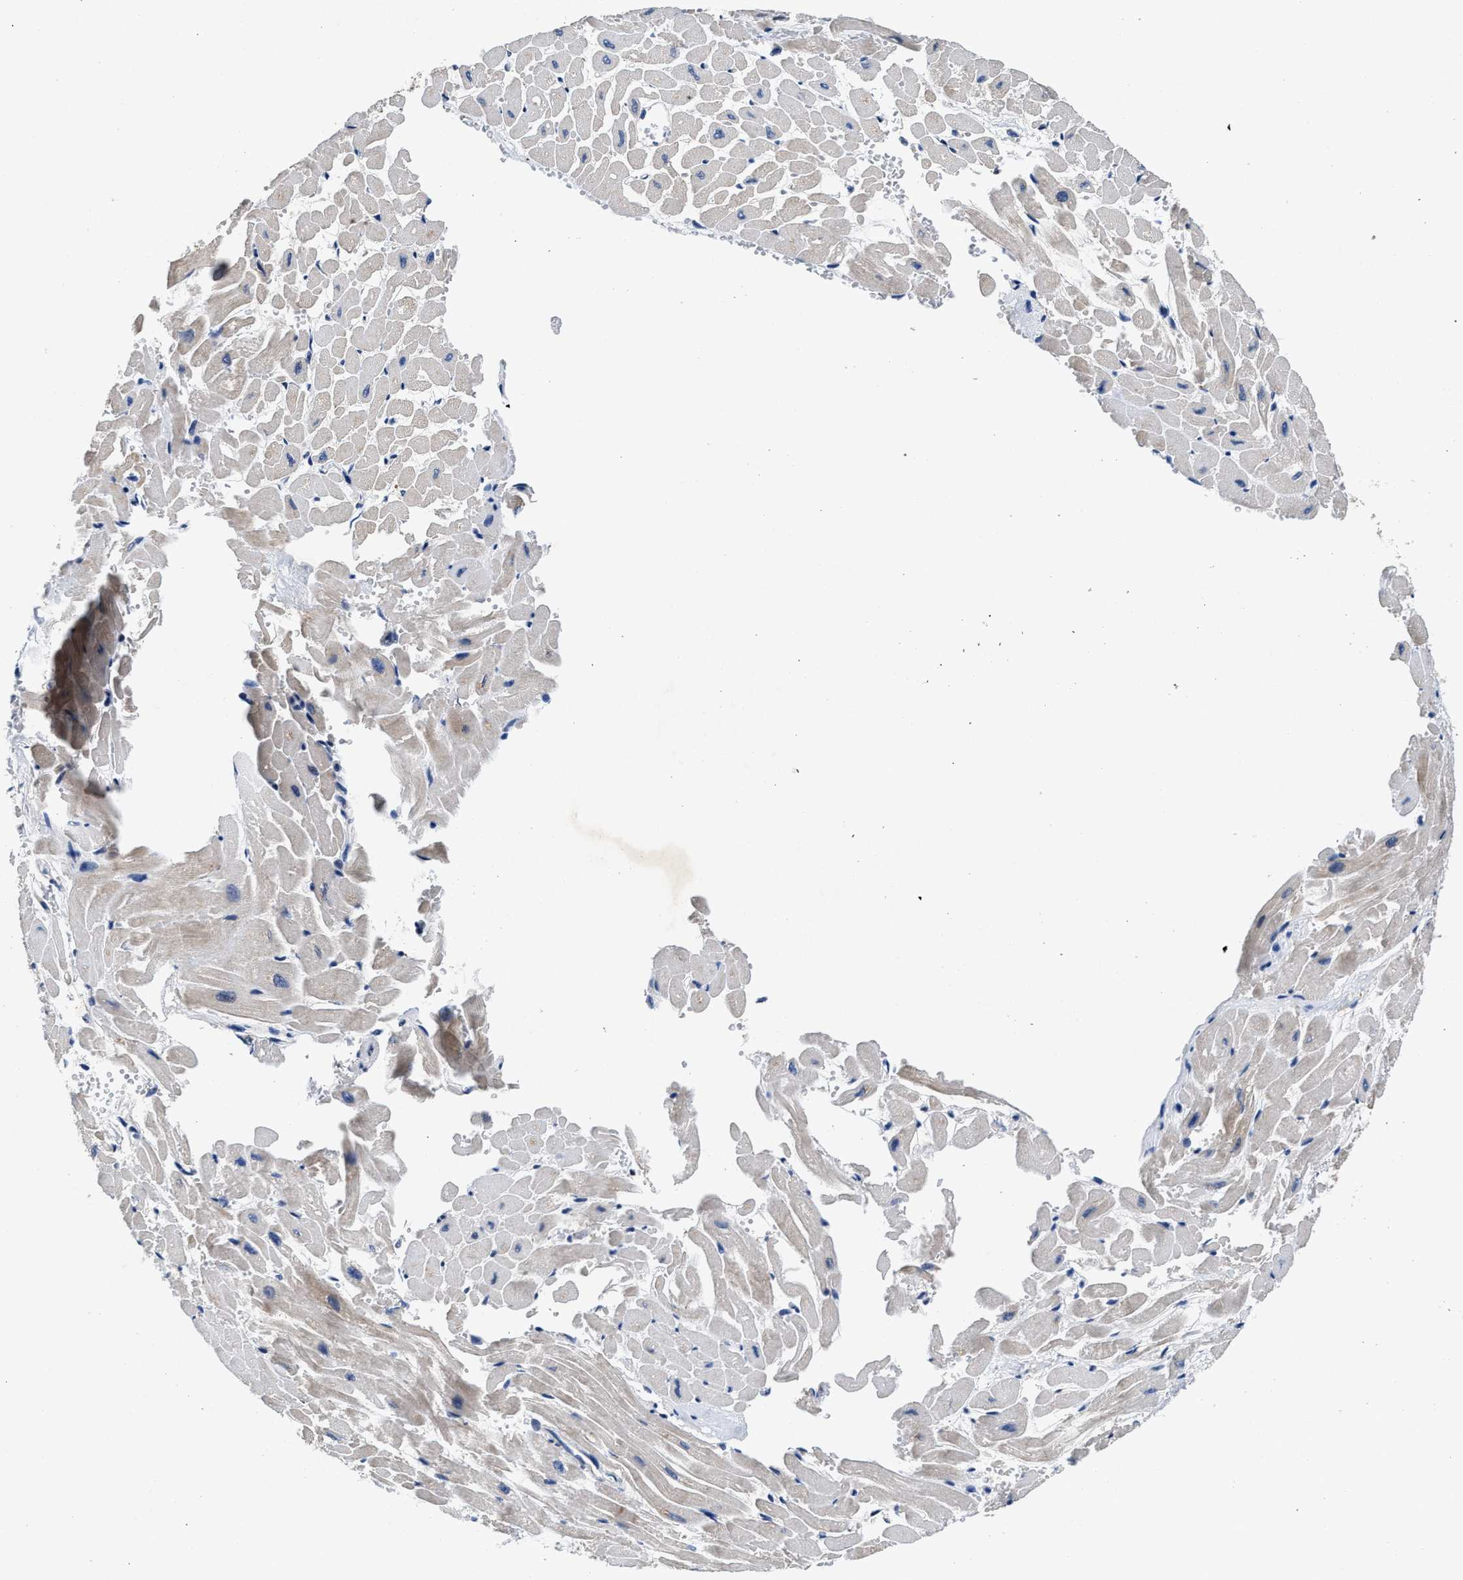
{"staining": {"intensity": "negative", "quantity": "none", "location": "none"}, "tissue": "heart muscle", "cell_type": "Cardiomyocytes", "image_type": "normal", "snomed": [{"axis": "morphology", "description": "Normal tissue, NOS"}, {"axis": "topography", "description": "Heart"}], "caption": "This is an immunohistochemistry micrograph of unremarkable human heart muscle. There is no expression in cardiomyocytes.", "gene": "TMEM53", "patient": {"sex": "male", "age": 45}}